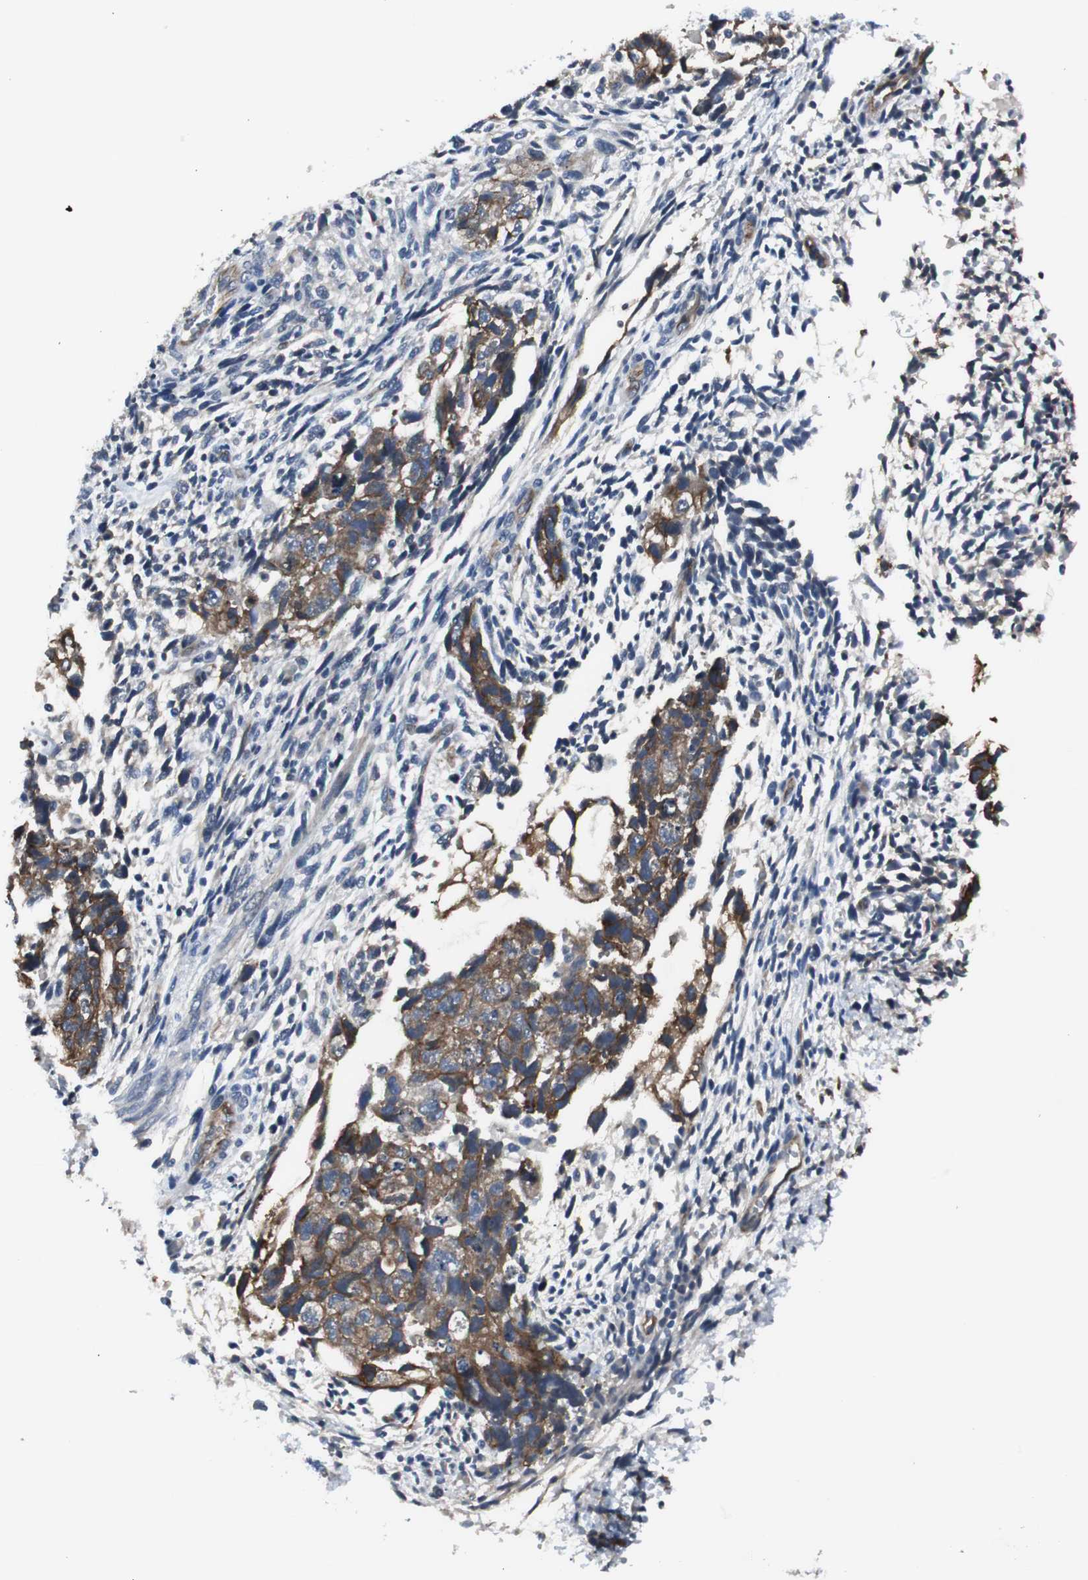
{"staining": {"intensity": "strong", "quantity": ">75%", "location": "cytoplasmic/membranous"}, "tissue": "testis cancer", "cell_type": "Tumor cells", "image_type": "cancer", "snomed": [{"axis": "morphology", "description": "Normal tissue, NOS"}, {"axis": "morphology", "description": "Carcinoma, Embryonal, NOS"}, {"axis": "topography", "description": "Testis"}], "caption": "Embryonal carcinoma (testis) tissue reveals strong cytoplasmic/membranous positivity in about >75% of tumor cells (IHC, brightfield microscopy, high magnification).", "gene": "STXBP4", "patient": {"sex": "male", "age": 36}}